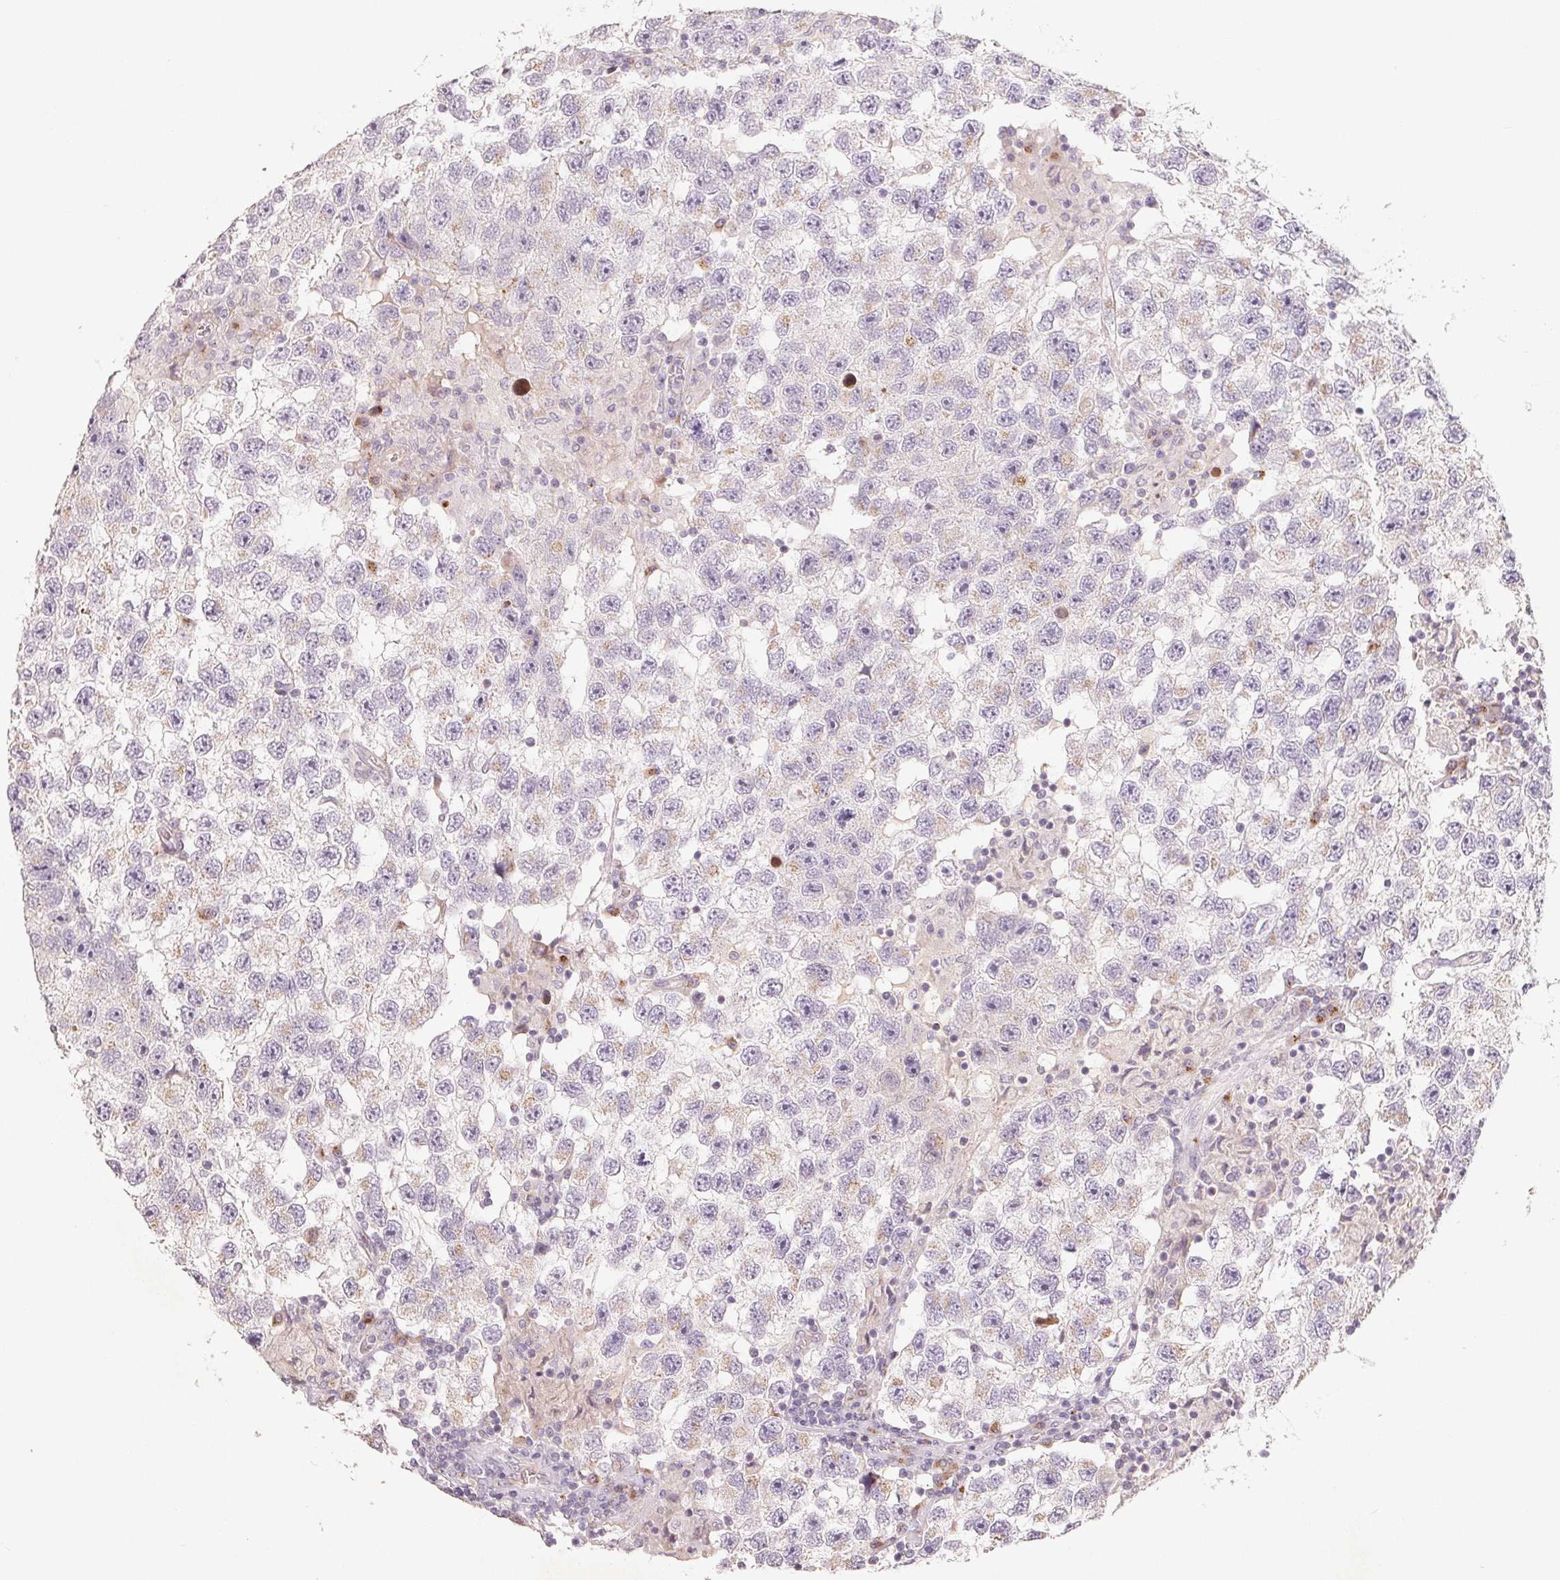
{"staining": {"intensity": "weak", "quantity": "<25%", "location": "cytoplasmic/membranous"}, "tissue": "testis cancer", "cell_type": "Tumor cells", "image_type": "cancer", "snomed": [{"axis": "morphology", "description": "Seminoma, NOS"}, {"axis": "topography", "description": "Testis"}], "caption": "There is no significant expression in tumor cells of testis cancer (seminoma).", "gene": "TMSB15B", "patient": {"sex": "male", "age": 26}}